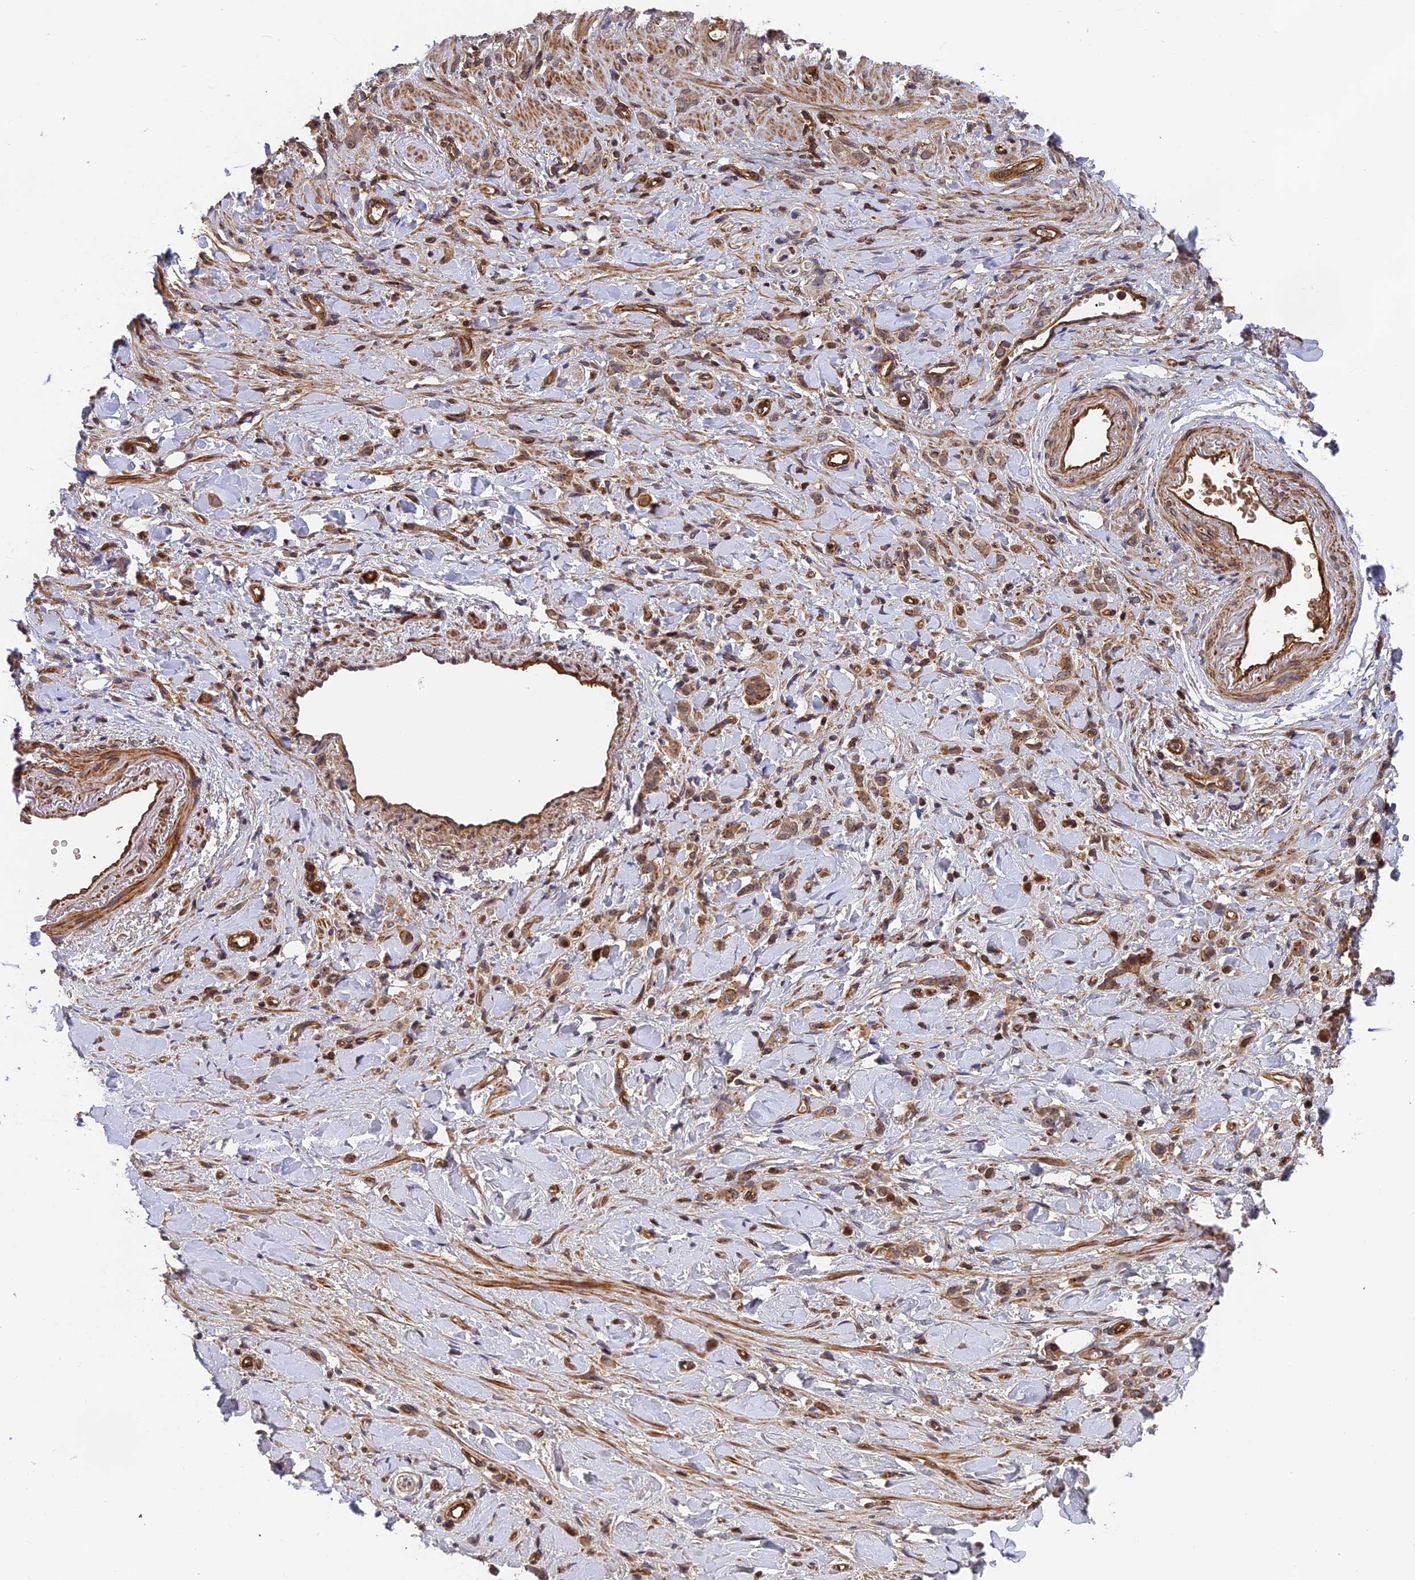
{"staining": {"intensity": "moderate", "quantity": "25%-75%", "location": "cytoplasmic/membranous"}, "tissue": "stomach cancer", "cell_type": "Tumor cells", "image_type": "cancer", "snomed": [{"axis": "morphology", "description": "Normal tissue, NOS"}, {"axis": "morphology", "description": "Adenocarcinoma, NOS"}, {"axis": "topography", "description": "Stomach"}], "caption": "A high-resolution histopathology image shows immunohistochemistry staining of stomach cancer, which reveals moderate cytoplasmic/membranous positivity in approximately 25%-75% of tumor cells. (DAB IHC, brown staining for protein, blue staining for nuclei).", "gene": "OSBPL1A", "patient": {"sex": "male", "age": 82}}